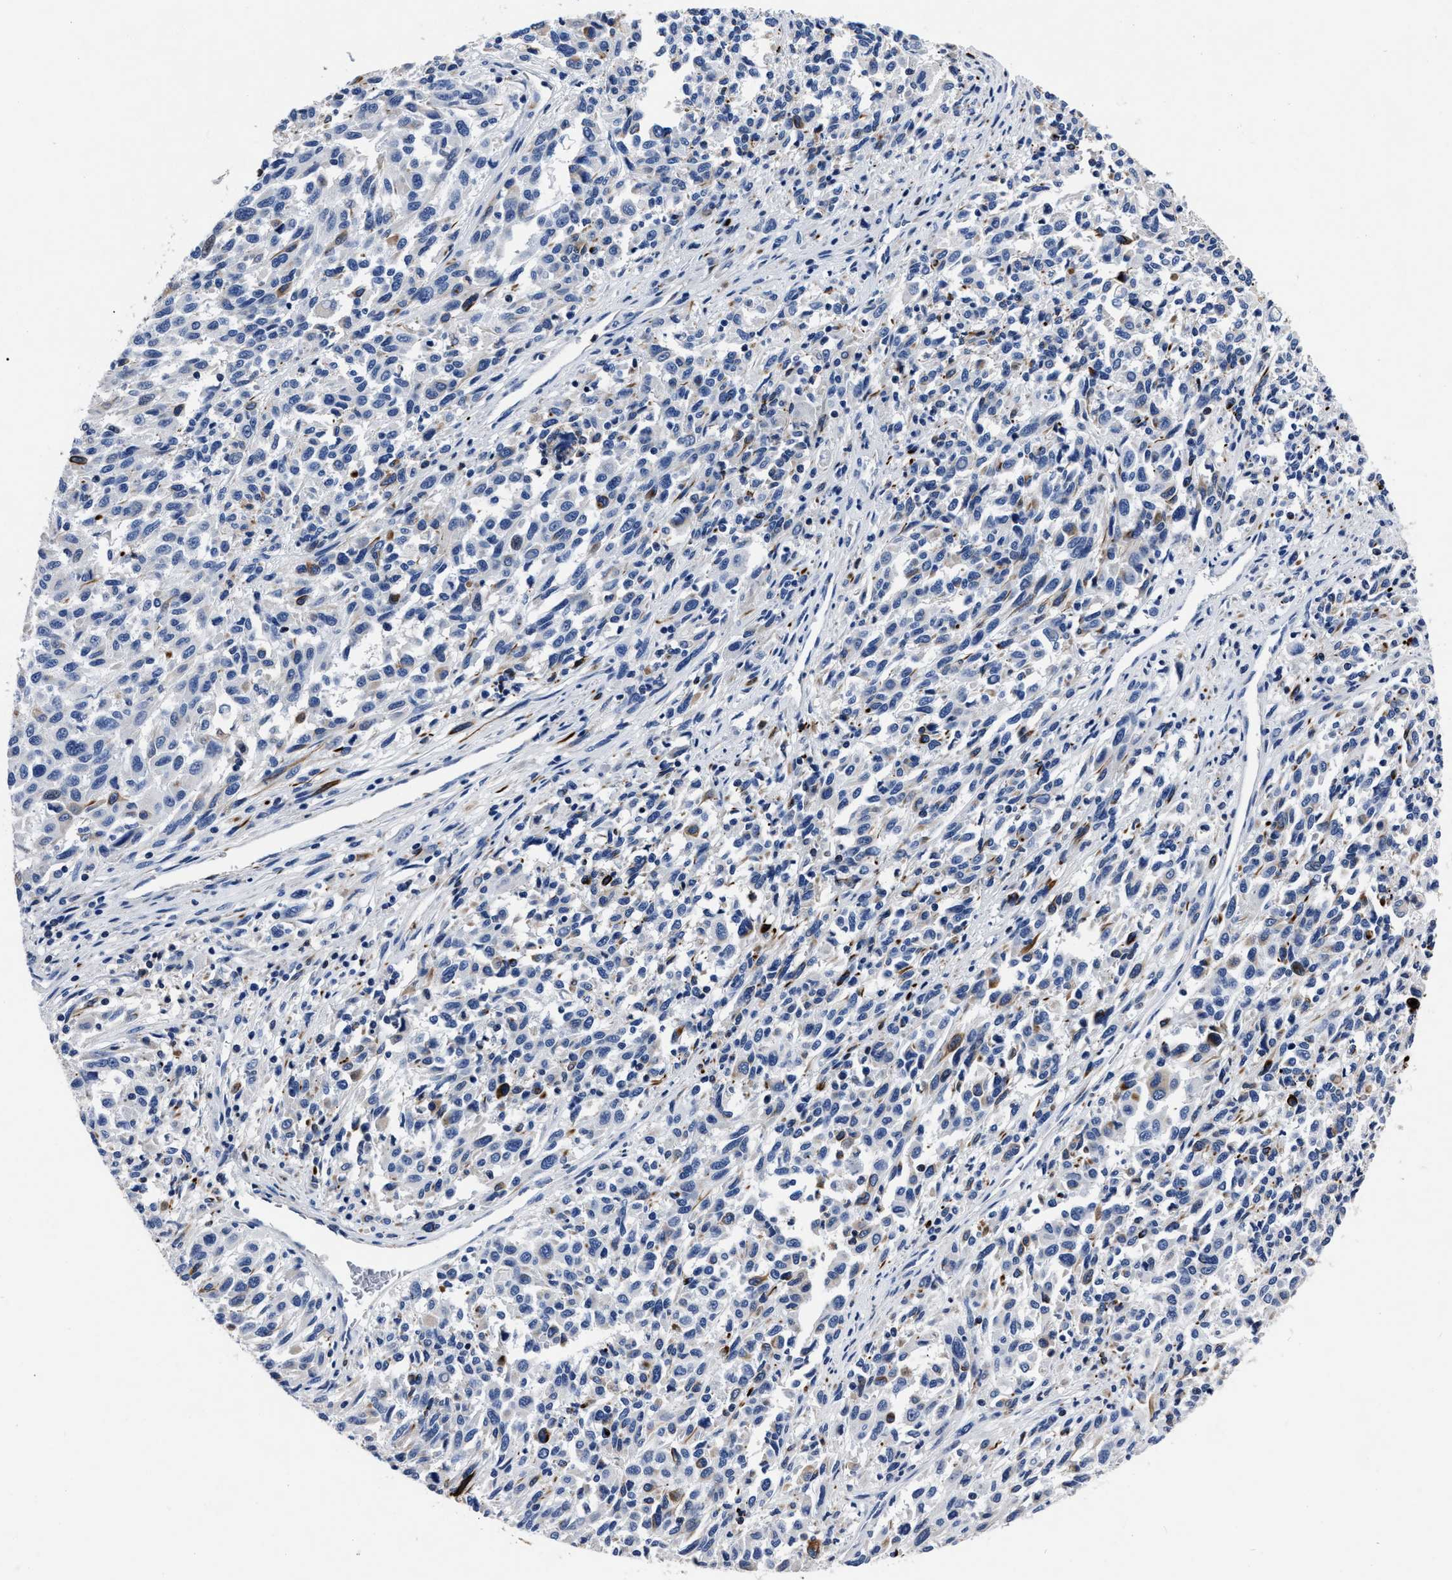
{"staining": {"intensity": "negative", "quantity": "none", "location": "none"}, "tissue": "melanoma", "cell_type": "Tumor cells", "image_type": "cancer", "snomed": [{"axis": "morphology", "description": "Malignant melanoma, Metastatic site"}, {"axis": "topography", "description": "Lymph node"}], "caption": "There is no significant positivity in tumor cells of melanoma.", "gene": "OR10G3", "patient": {"sex": "male", "age": 61}}